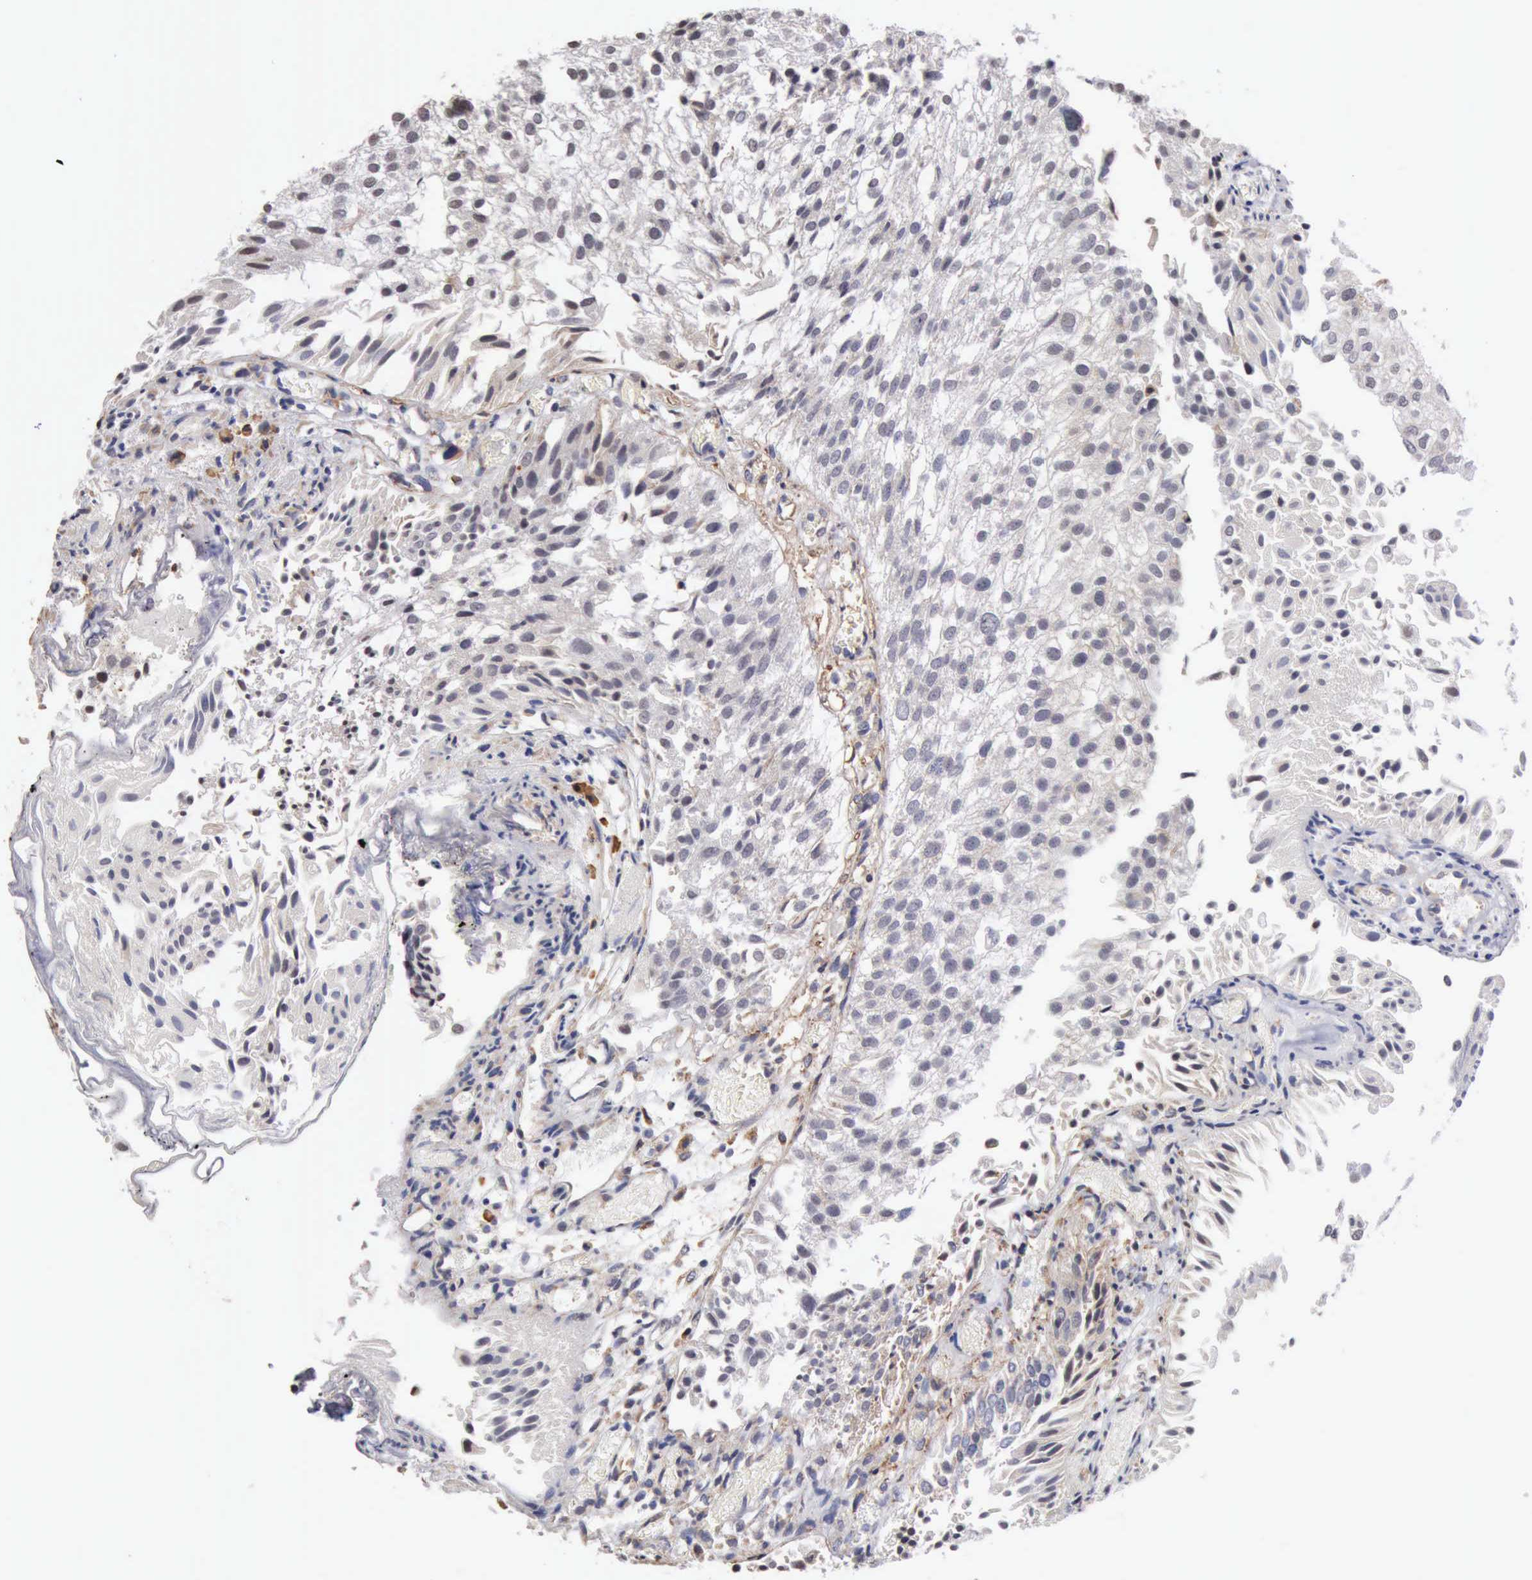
{"staining": {"intensity": "negative", "quantity": "none", "location": "none"}, "tissue": "urothelial cancer", "cell_type": "Tumor cells", "image_type": "cancer", "snomed": [{"axis": "morphology", "description": "Urothelial carcinoma, Low grade"}, {"axis": "topography", "description": "Urinary bladder"}], "caption": "The photomicrograph exhibits no significant positivity in tumor cells of urothelial carcinoma (low-grade). (DAB immunohistochemistry with hematoxylin counter stain).", "gene": "GPR101", "patient": {"sex": "female", "age": 89}}